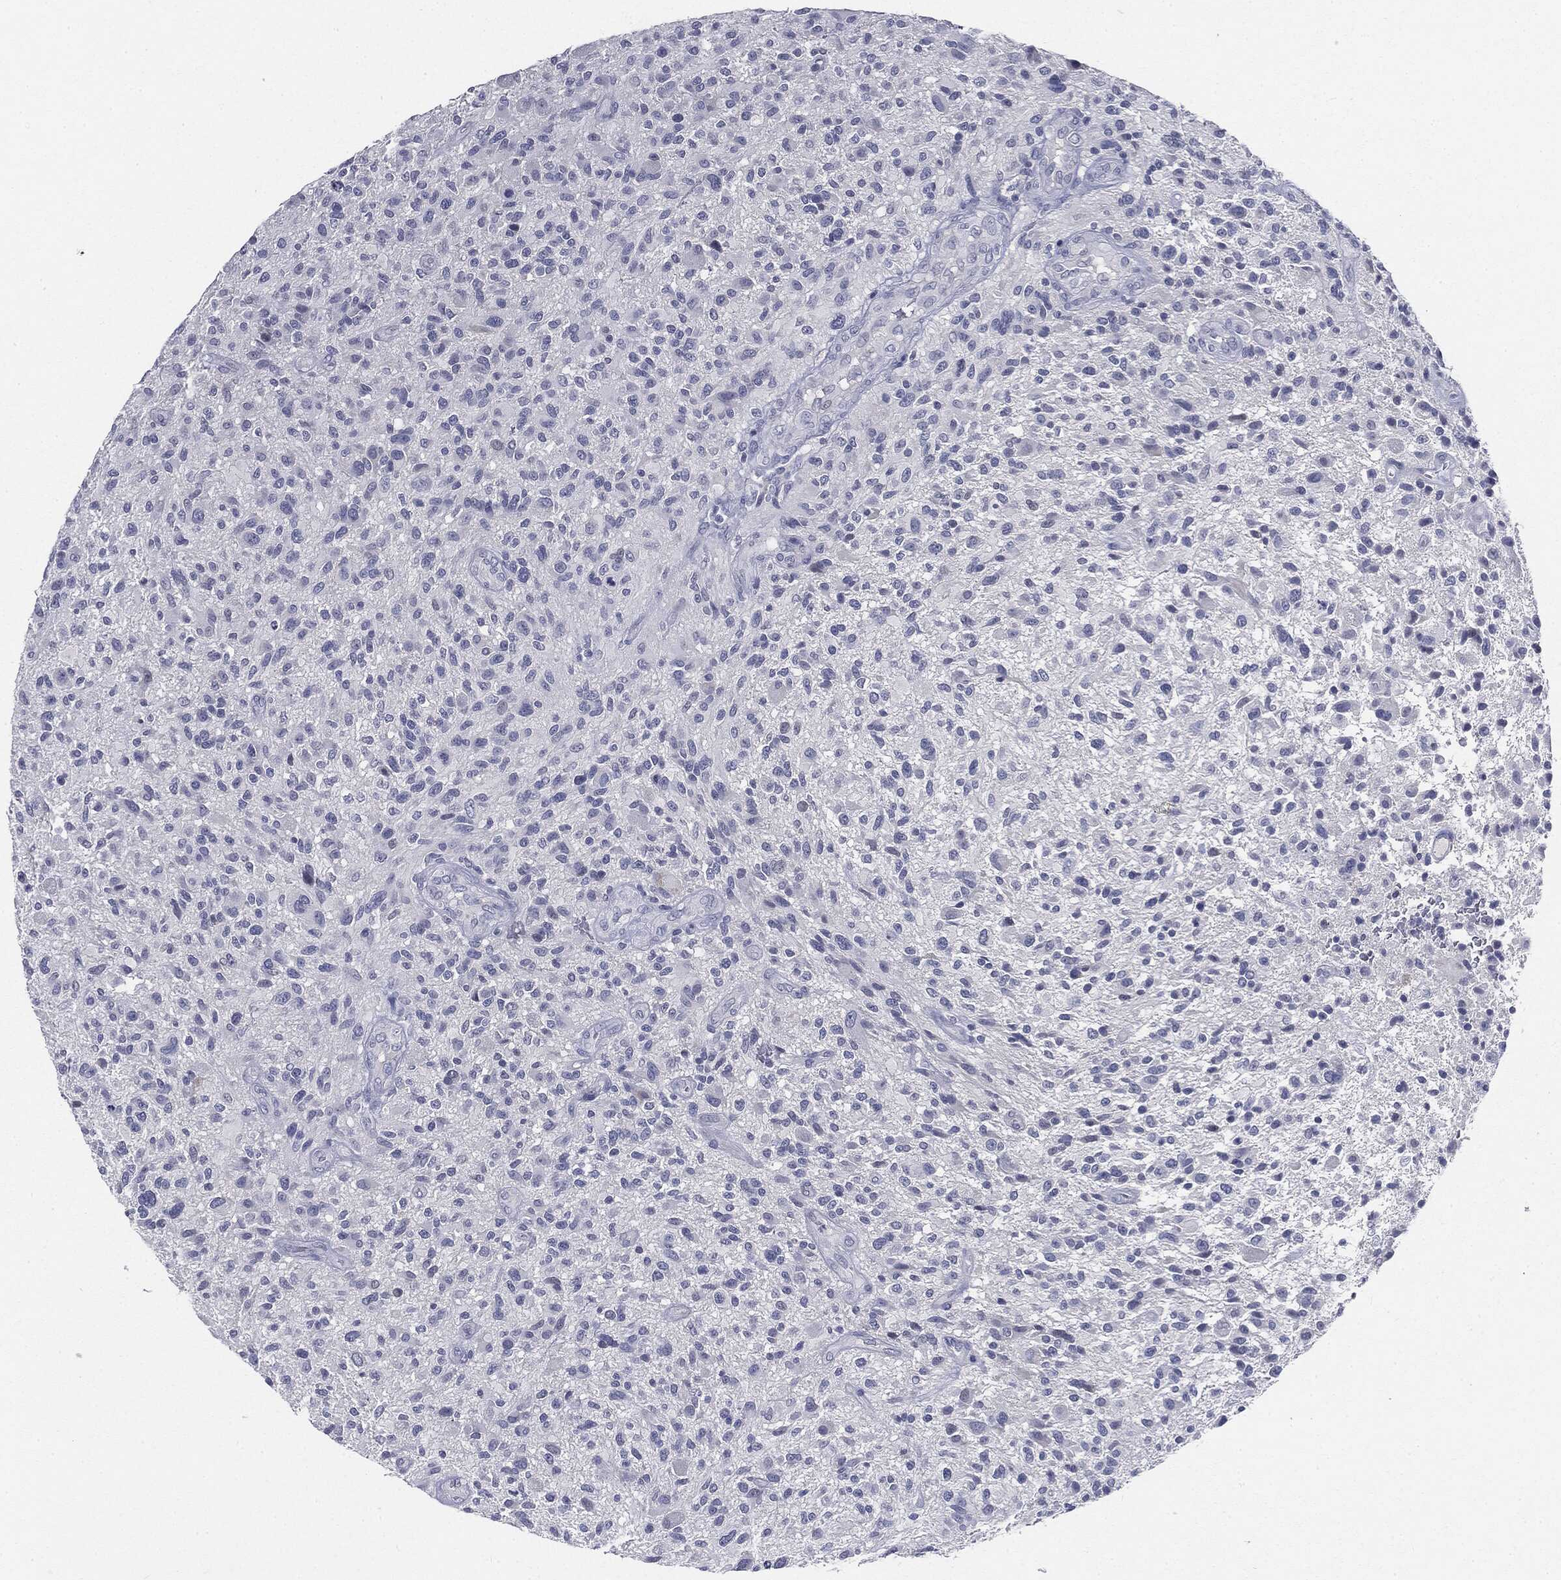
{"staining": {"intensity": "negative", "quantity": "none", "location": "none"}, "tissue": "glioma", "cell_type": "Tumor cells", "image_type": "cancer", "snomed": [{"axis": "morphology", "description": "Glioma, malignant, High grade"}, {"axis": "topography", "description": "Brain"}], "caption": "Immunohistochemistry (IHC) image of neoplastic tissue: malignant glioma (high-grade) stained with DAB (3,3'-diaminobenzidine) displays no significant protein staining in tumor cells. The staining is performed using DAB brown chromogen with nuclei counter-stained in using hematoxylin.", "gene": "CGB1", "patient": {"sex": "male", "age": 47}}